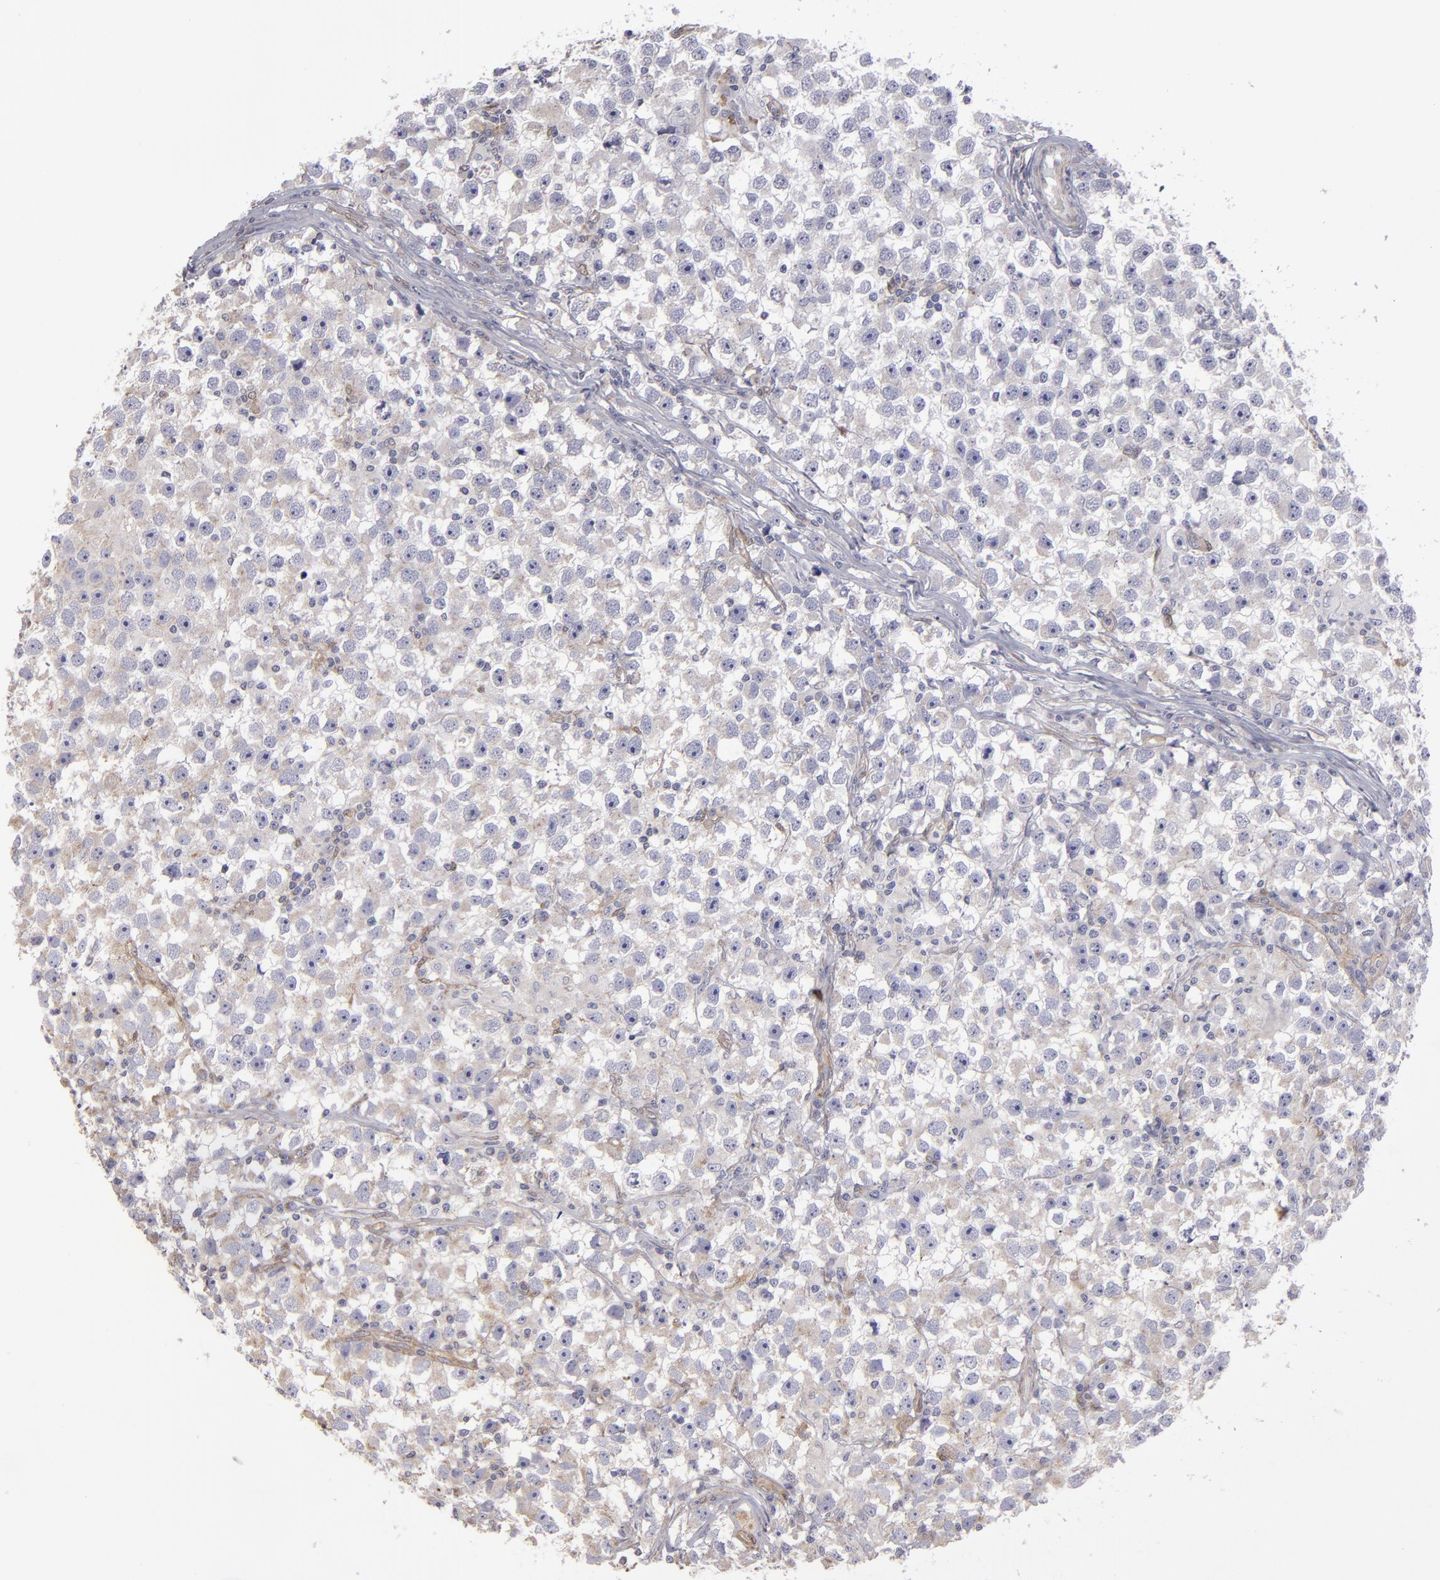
{"staining": {"intensity": "weak", "quantity": ">75%", "location": "cytoplasmic/membranous"}, "tissue": "testis cancer", "cell_type": "Tumor cells", "image_type": "cancer", "snomed": [{"axis": "morphology", "description": "Seminoma, NOS"}, {"axis": "topography", "description": "Testis"}], "caption": "An image showing weak cytoplasmic/membranous positivity in about >75% of tumor cells in testis cancer, as visualized by brown immunohistochemical staining.", "gene": "NDRG2", "patient": {"sex": "male", "age": 33}}